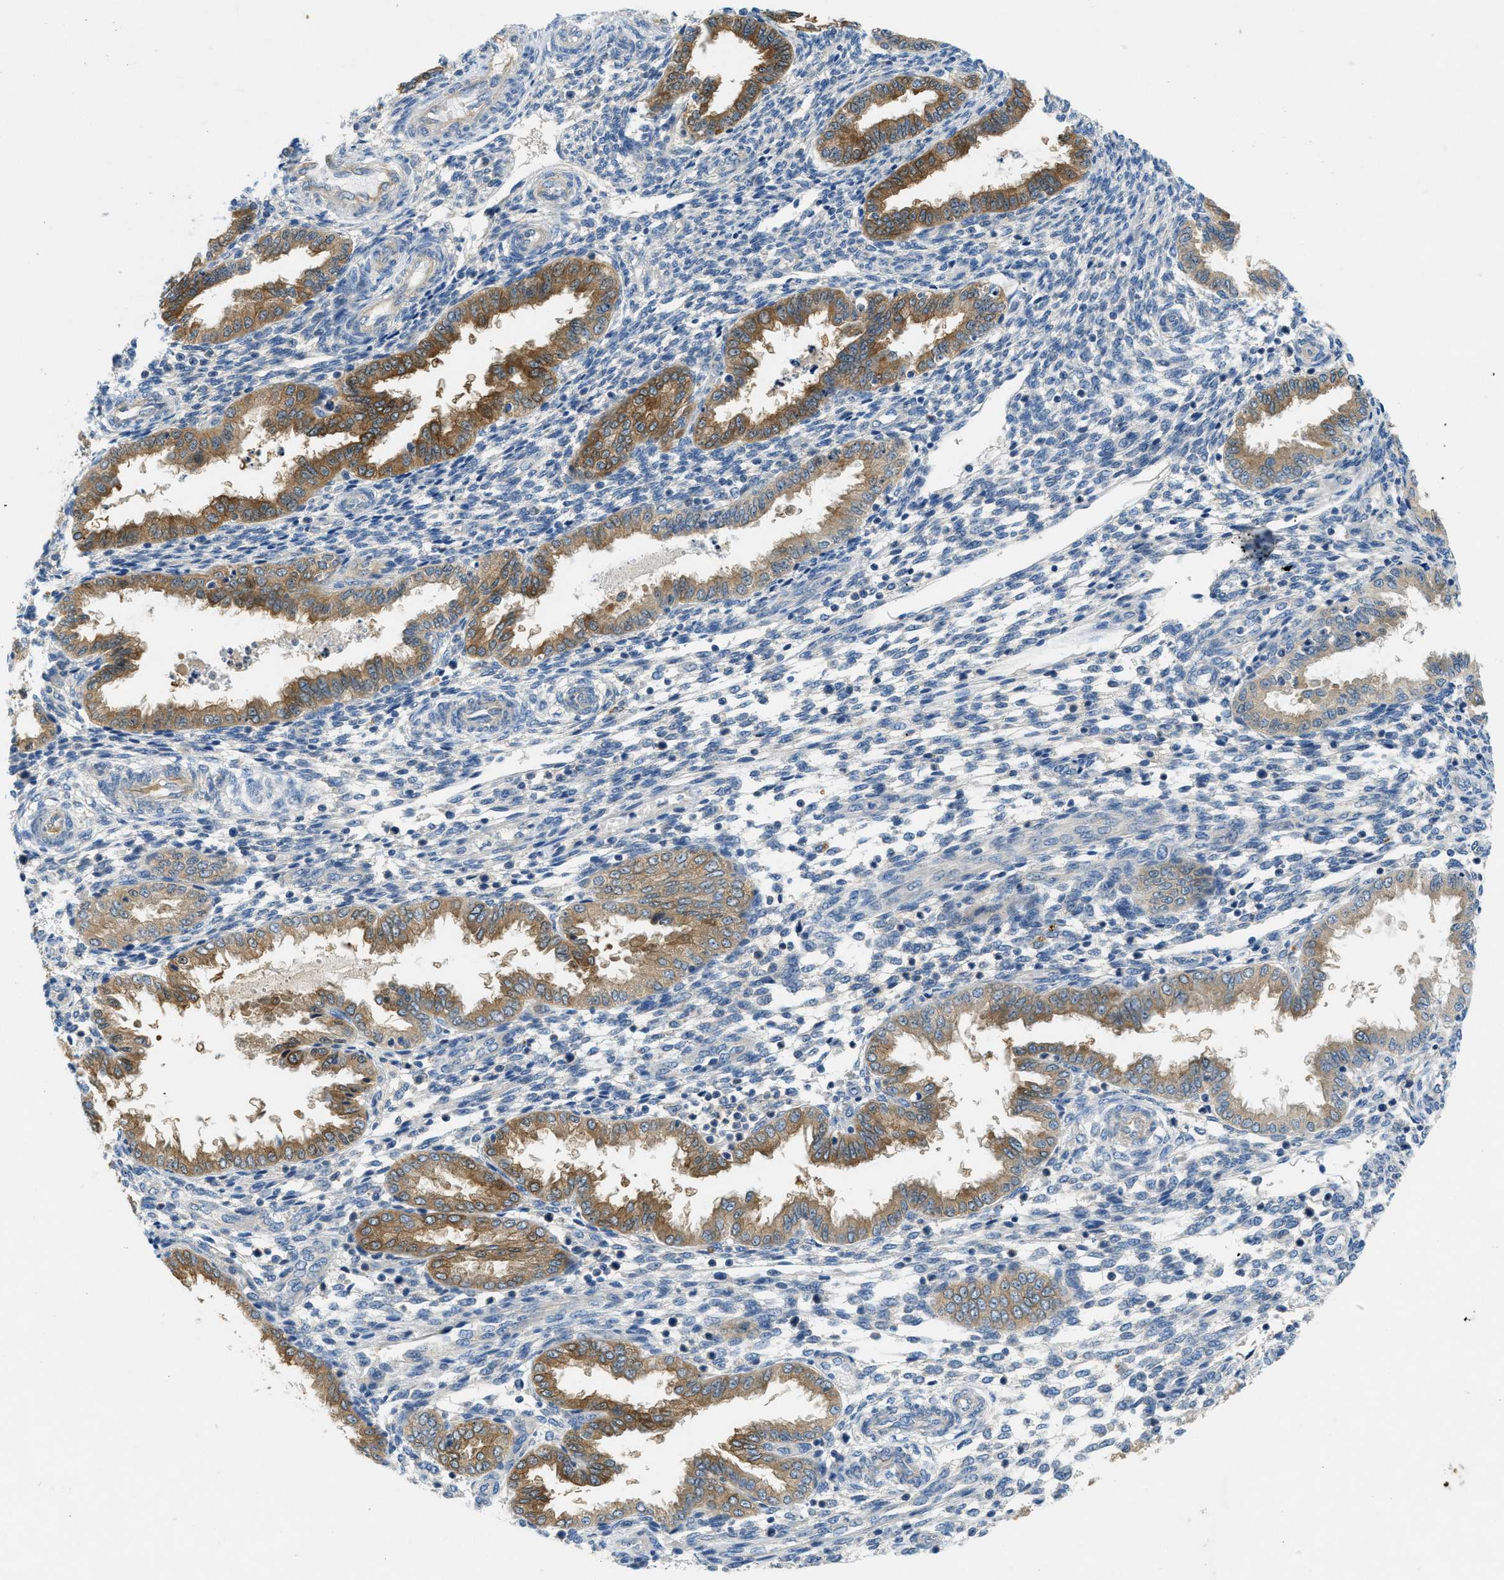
{"staining": {"intensity": "weak", "quantity": "<25%", "location": "cytoplasmic/membranous"}, "tissue": "endometrium", "cell_type": "Cells in endometrial stroma", "image_type": "normal", "snomed": [{"axis": "morphology", "description": "Normal tissue, NOS"}, {"axis": "topography", "description": "Endometrium"}], "caption": "Immunohistochemistry (IHC) histopathology image of normal endometrium stained for a protein (brown), which reveals no staining in cells in endometrial stroma.", "gene": "RIPK2", "patient": {"sex": "female", "age": 33}}